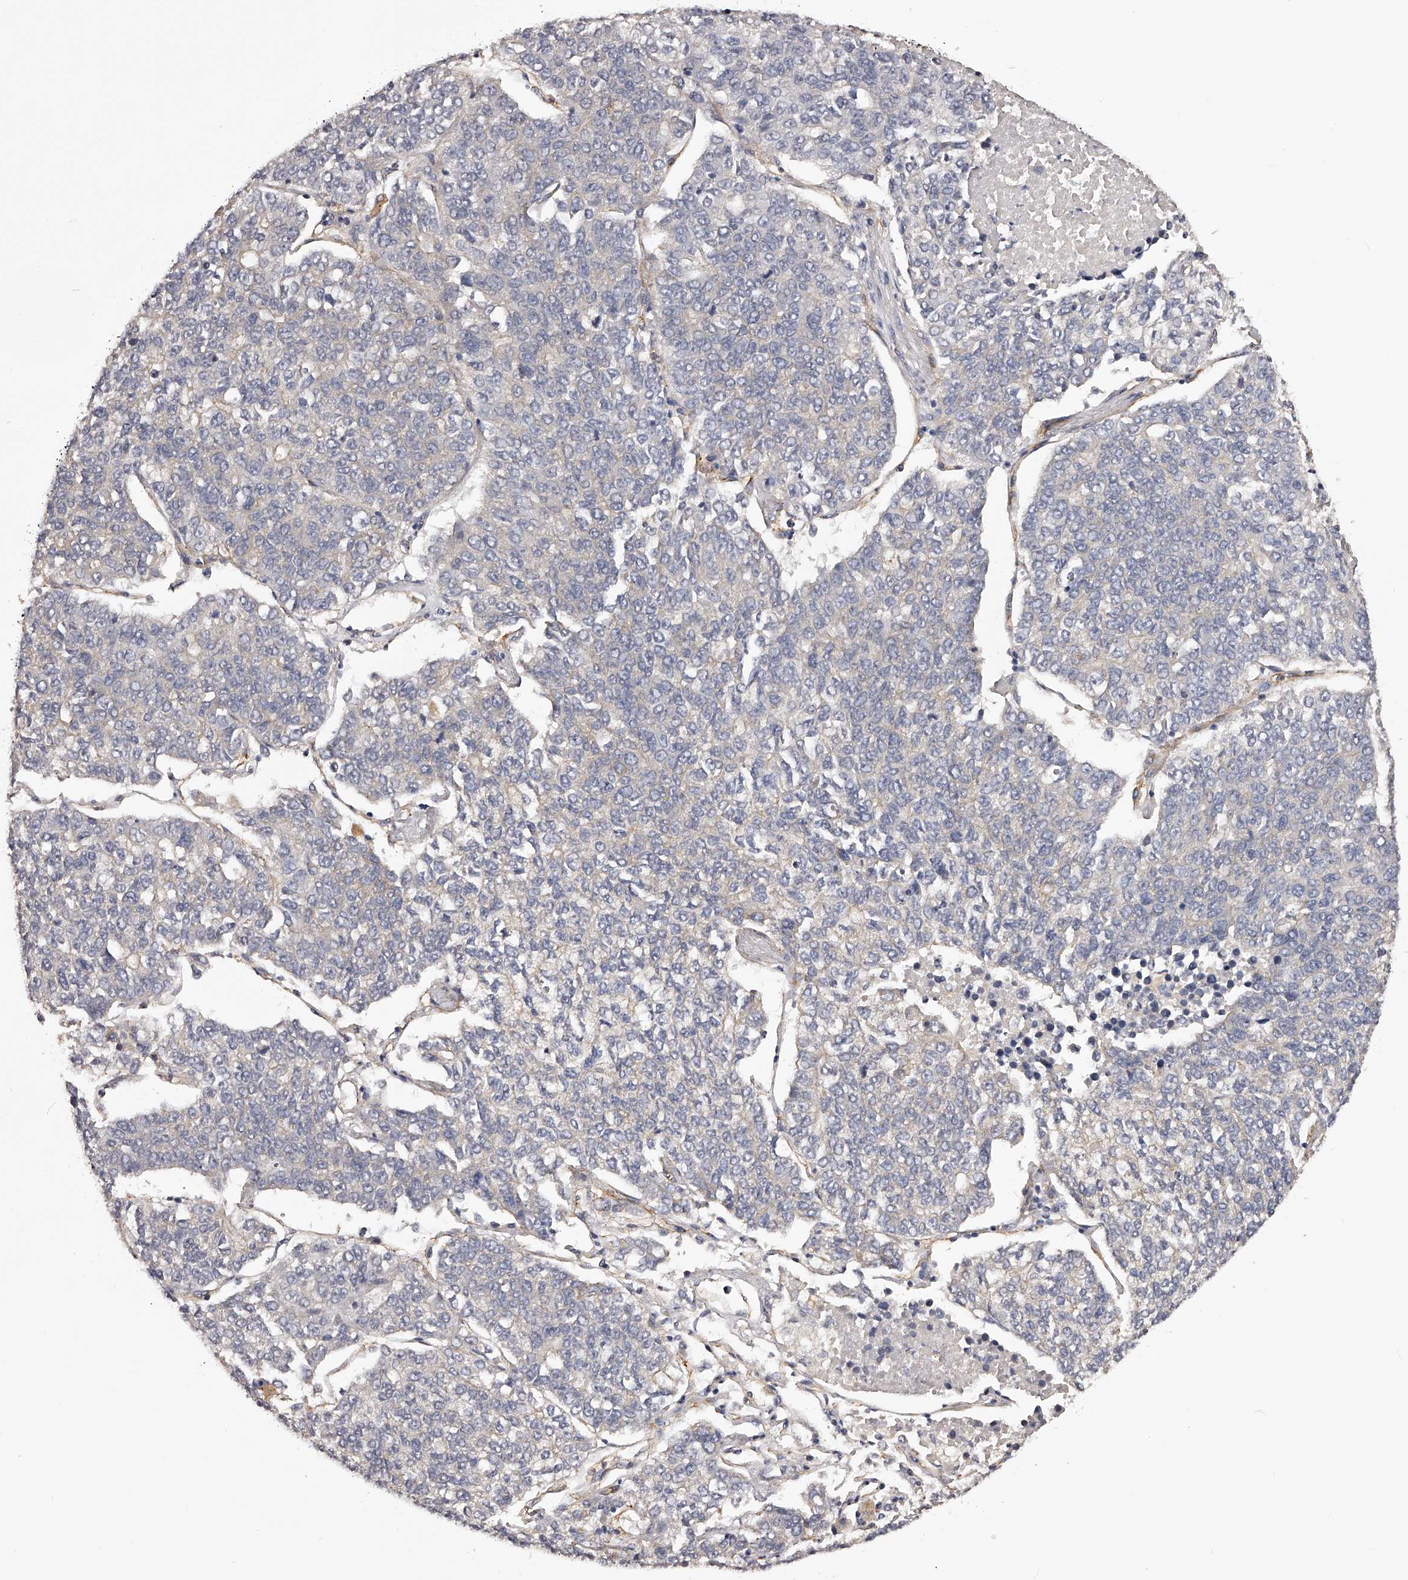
{"staining": {"intensity": "negative", "quantity": "none", "location": "none"}, "tissue": "lung cancer", "cell_type": "Tumor cells", "image_type": "cancer", "snomed": [{"axis": "morphology", "description": "Adenocarcinoma, NOS"}, {"axis": "topography", "description": "Lung"}], "caption": "The image demonstrates no staining of tumor cells in lung cancer (adenocarcinoma).", "gene": "LTV1", "patient": {"sex": "male", "age": 49}}